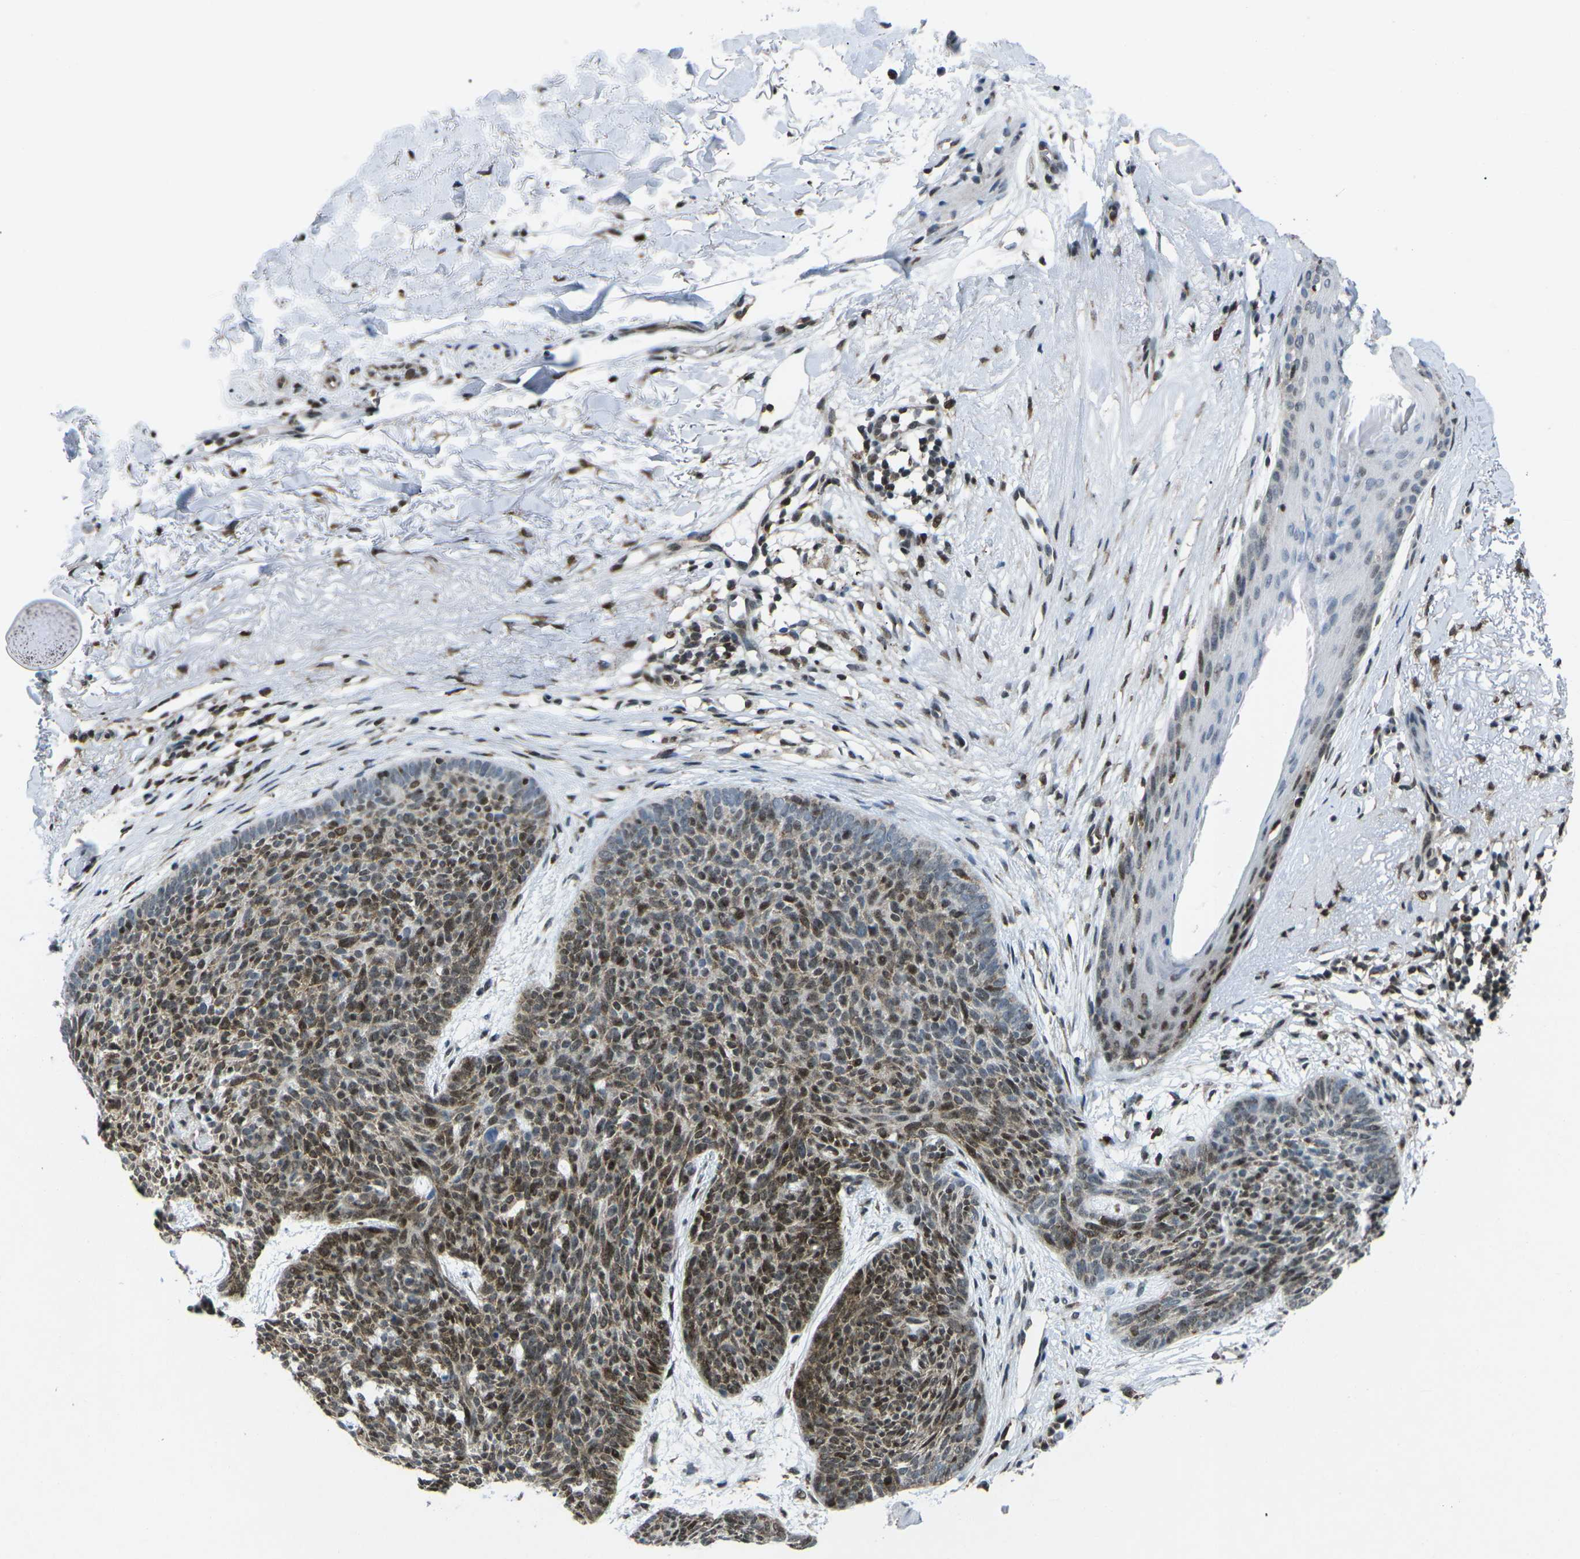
{"staining": {"intensity": "moderate", "quantity": "25%-75%", "location": "nuclear"}, "tissue": "skin cancer", "cell_type": "Tumor cells", "image_type": "cancer", "snomed": [{"axis": "morphology", "description": "Normal tissue, NOS"}, {"axis": "morphology", "description": "Basal cell carcinoma"}, {"axis": "topography", "description": "Skin"}], "caption": "IHC staining of basal cell carcinoma (skin), which displays medium levels of moderate nuclear staining in approximately 25%-75% of tumor cells indicating moderate nuclear protein expression. The staining was performed using DAB (brown) for protein detection and nuclei were counterstained in hematoxylin (blue).", "gene": "MBNL1", "patient": {"sex": "female", "age": 70}}